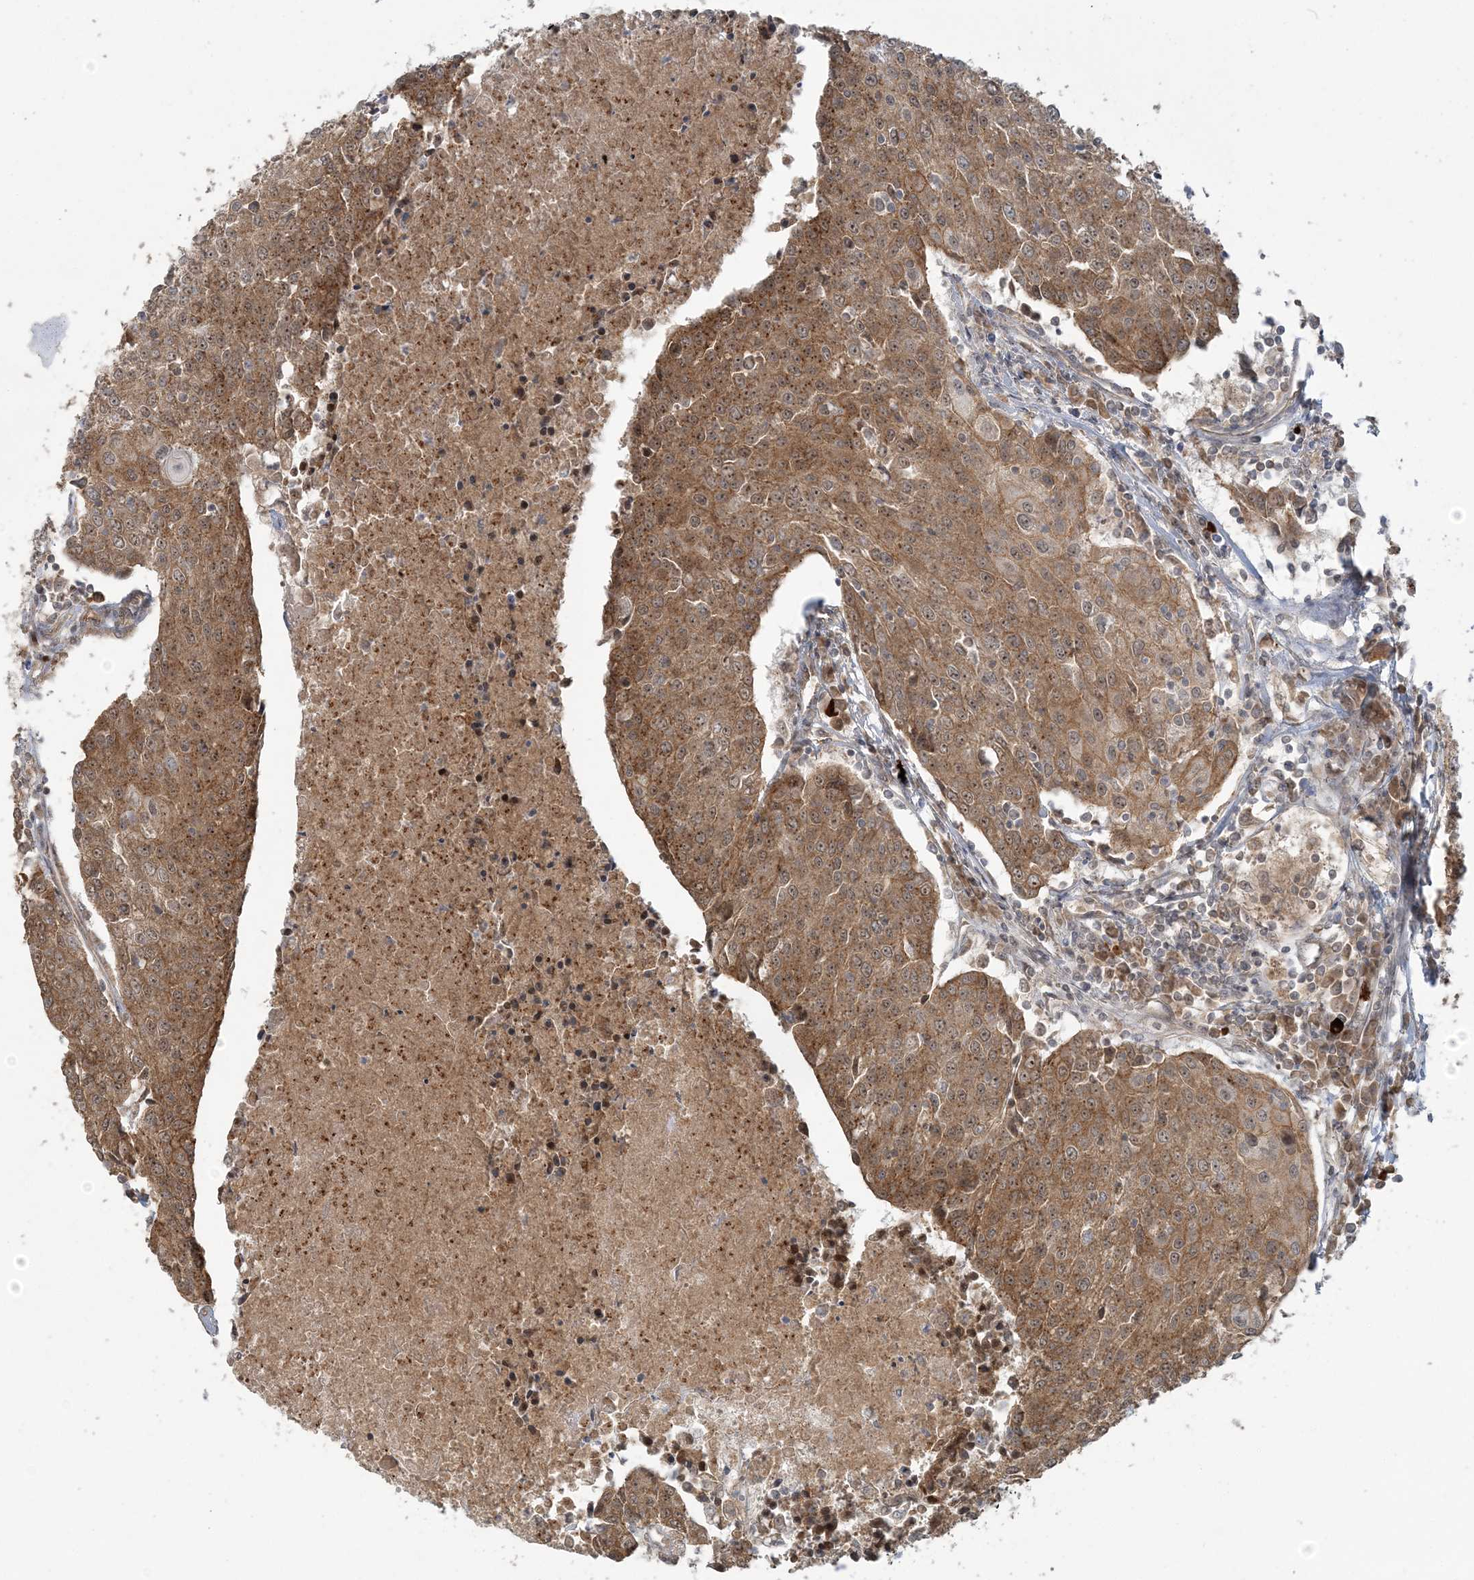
{"staining": {"intensity": "moderate", "quantity": ">75%", "location": "cytoplasmic/membranous"}, "tissue": "urothelial cancer", "cell_type": "Tumor cells", "image_type": "cancer", "snomed": [{"axis": "morphology", "description": "Urothelial carcinoma, High grade"}, {"axis": "topography", "description": "Urinary bladder"}], "caption": "DAB (3,3'-diaminobenzidine) immunohistochemical staining of urothelial cancer reveals moderate cytoplasmic/membranous protein staining in about >75% of tumor cells. (DAB IHC, brown staining for protein, blue staining for nuclei).", "gene": "STIM2", "patient": {"sex": "female", "age": 85}}